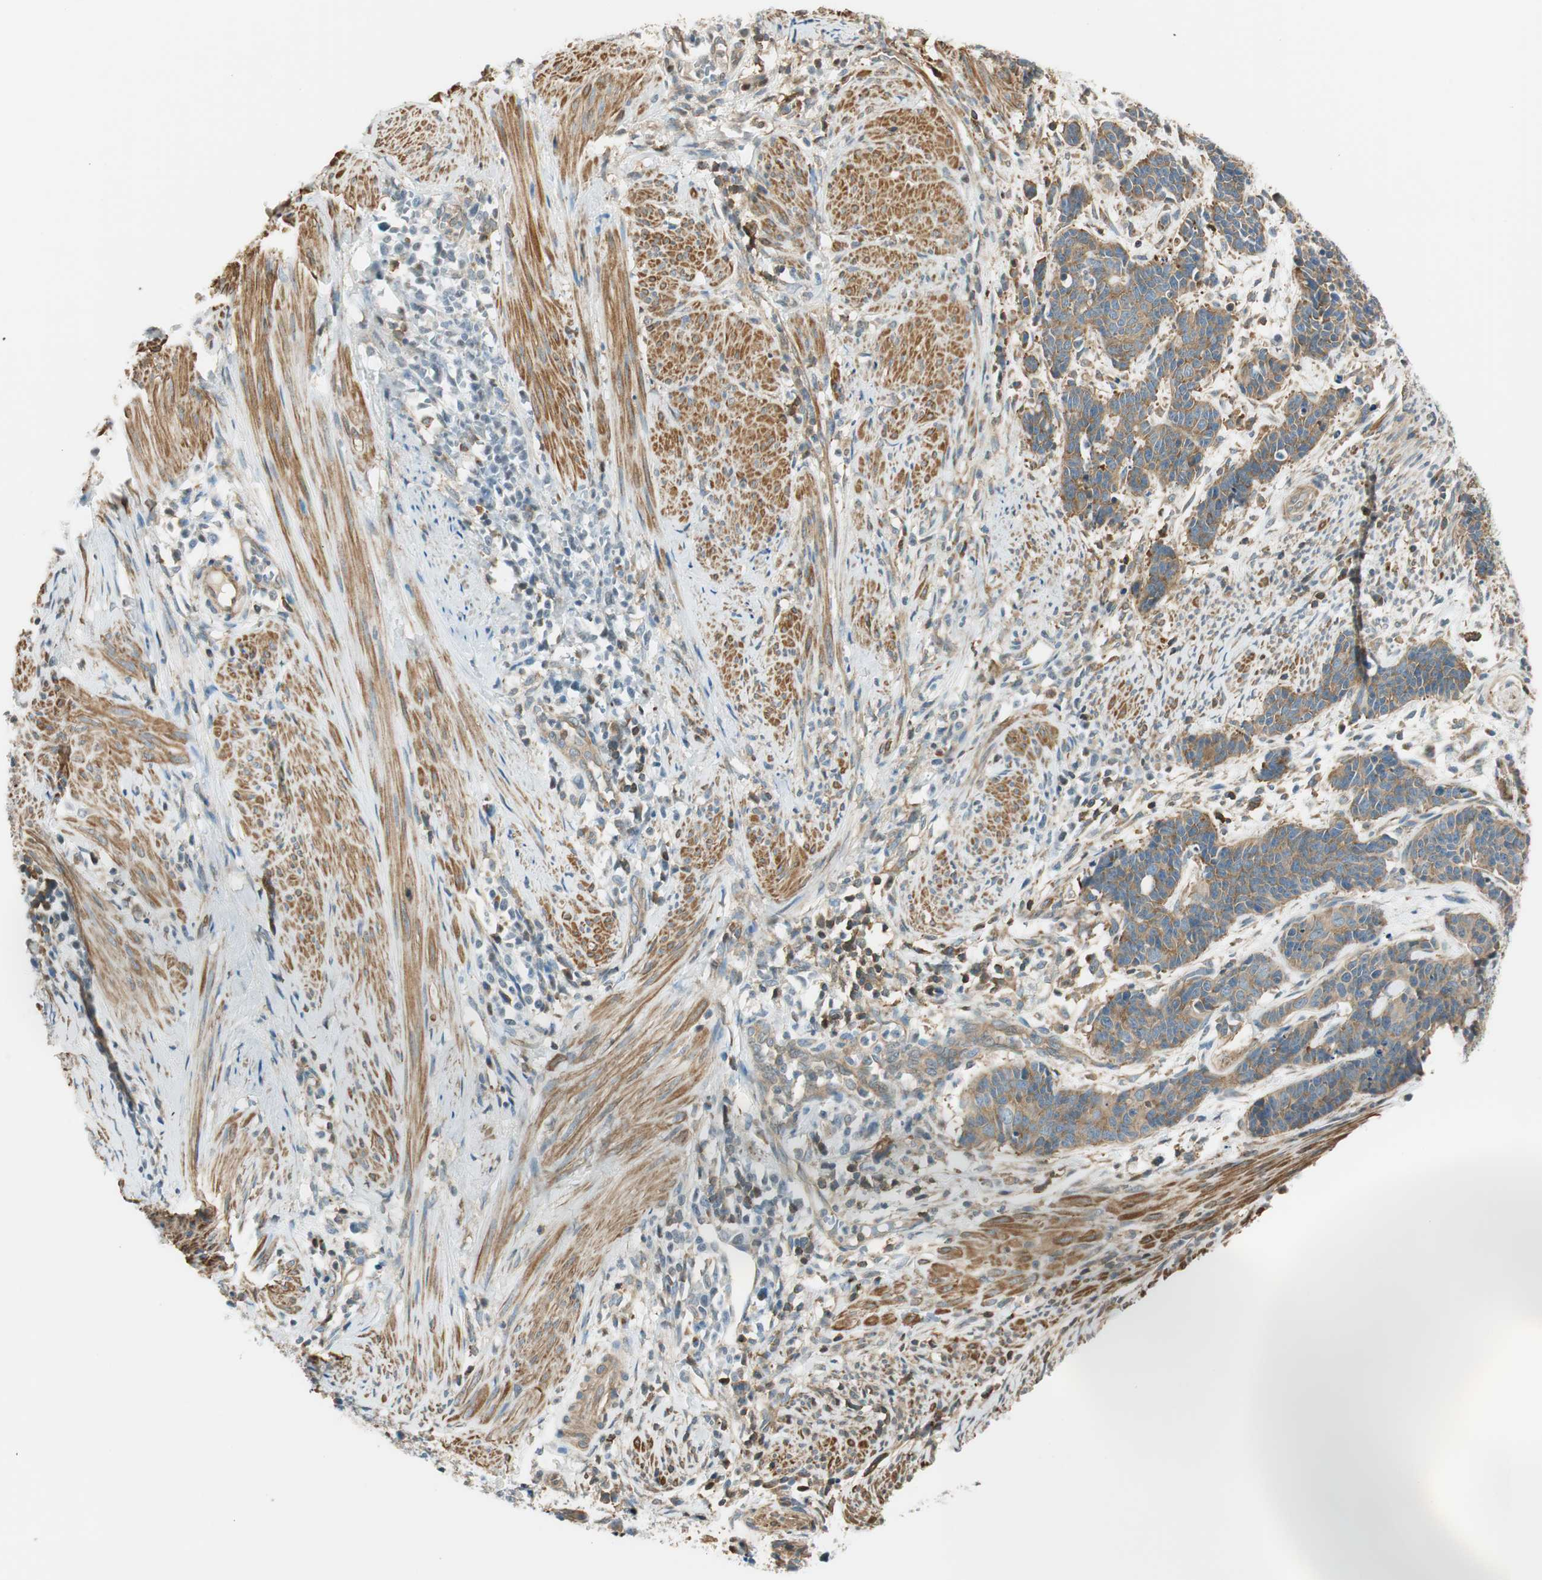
{"staining": {"intensity": "moderate", "quantity": ">75%", "location": "cytoplasmic/membranous"}, "tissue": "cervical cancer", "cell_type": "Tumor cells", "image_type": "cancer", "snomed": [{"axis": "morphology", "description": "Squamous cell carcinoma, NOS"}, {"axis": "topography", "description": "Cervix"}], "caption": "Protein expression analysis of cervical cancer (squamous cell carcinoma) displays moderate cytoplasmic/membranous positivity in approximately >75% of tumor cells.", "gene": "PI4K2B", "patient": {"sex": "female", "age": 35}}